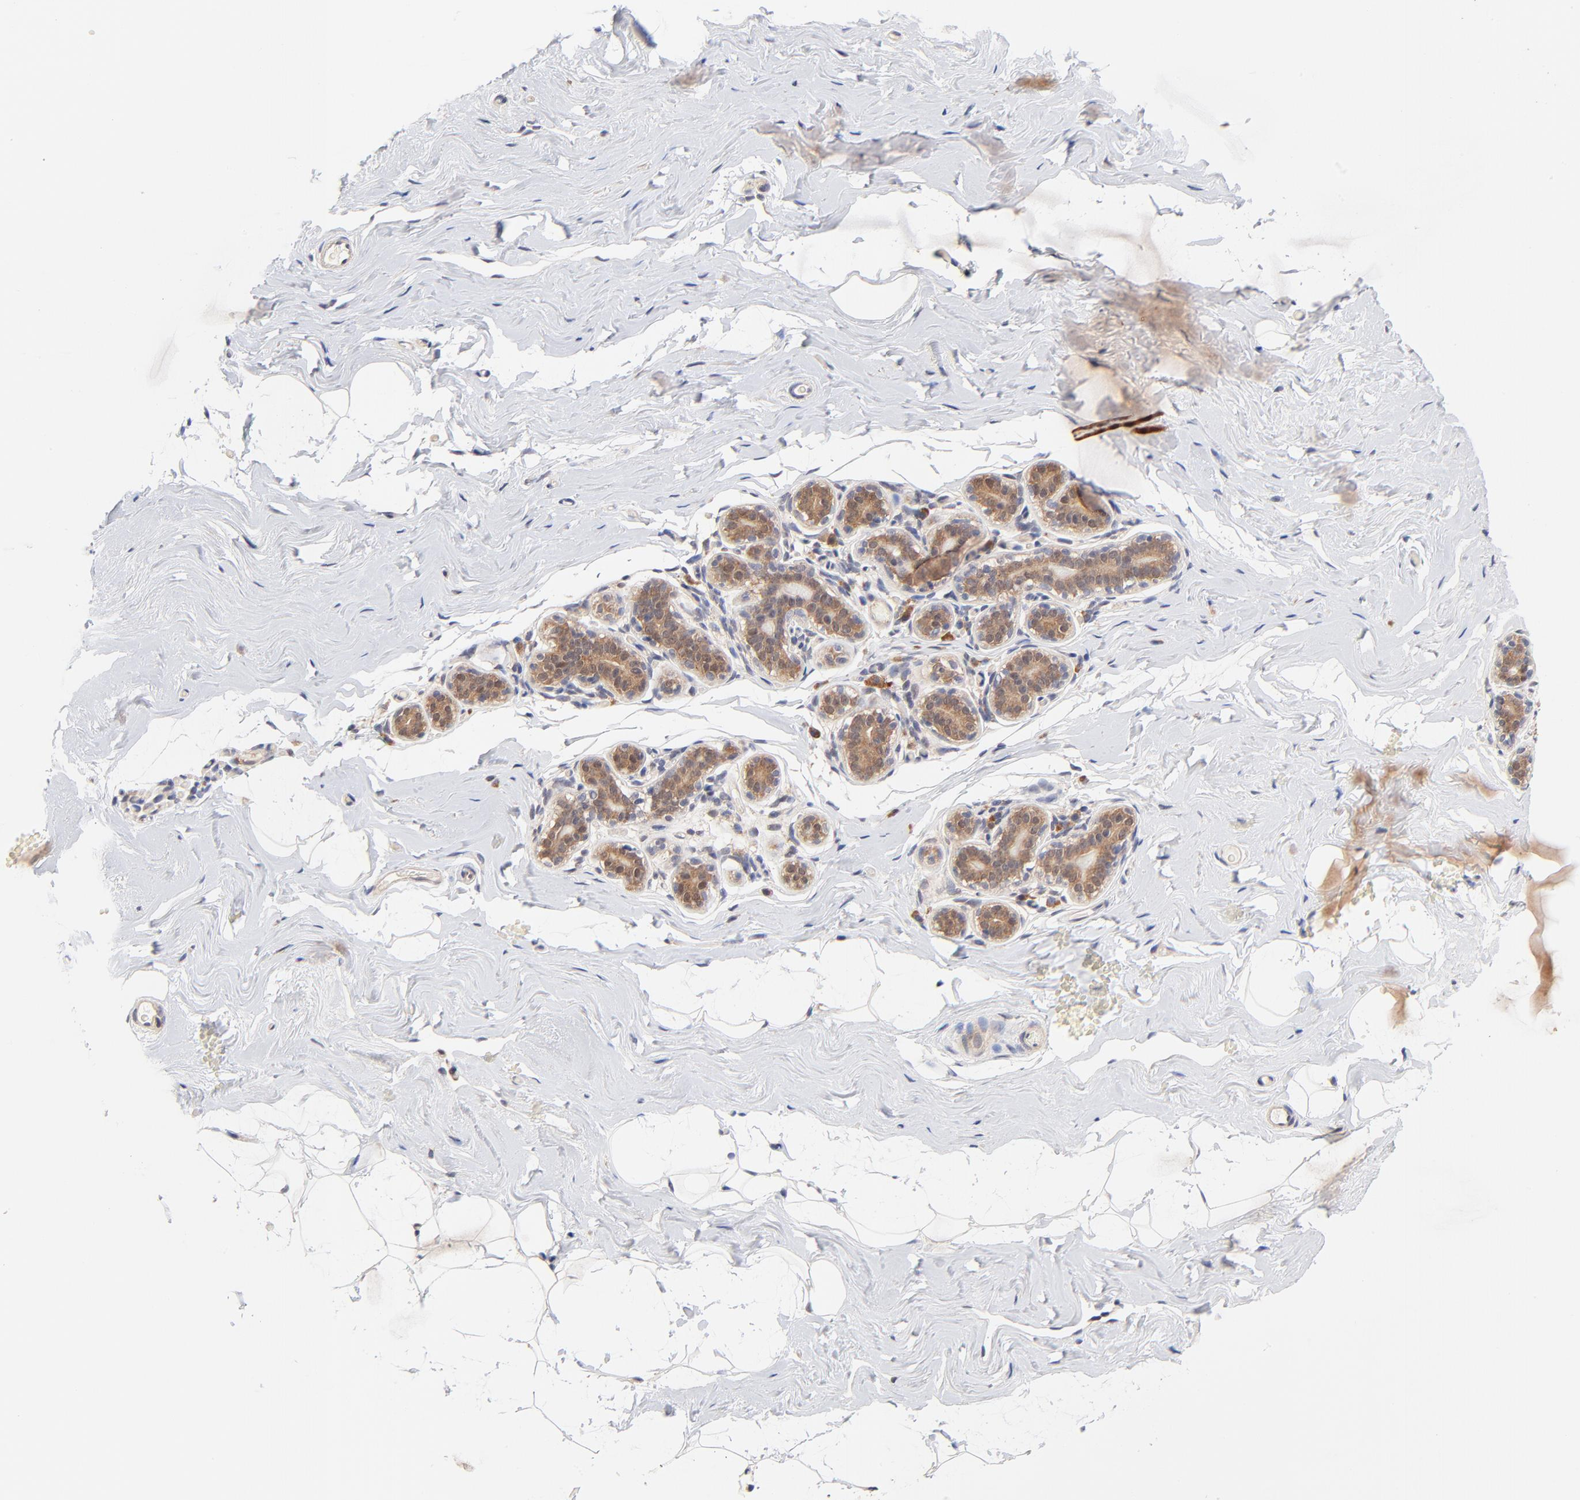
{"staining": {"intensity": "negative", "quantity": "none", "location": "none"}, "tissue": "breast", "cell_type": "Adipocytes", "image_type": "normal", "snomed": [{"axis": "morphology", "description": "Normal tissue, NOS"}, {"axis": "topography", "description": "Breast"}, {"axis": "topography", "description": "Soft tissue"}], "caption": "Normal breast was stained to show a protein in brown. There is no significant staining in adipocytes. (Immunohistochemistry, brightfield microscopy, high magnification).", "gene": "TXNL1", "patient": {"sex": "female", "age": 75}}